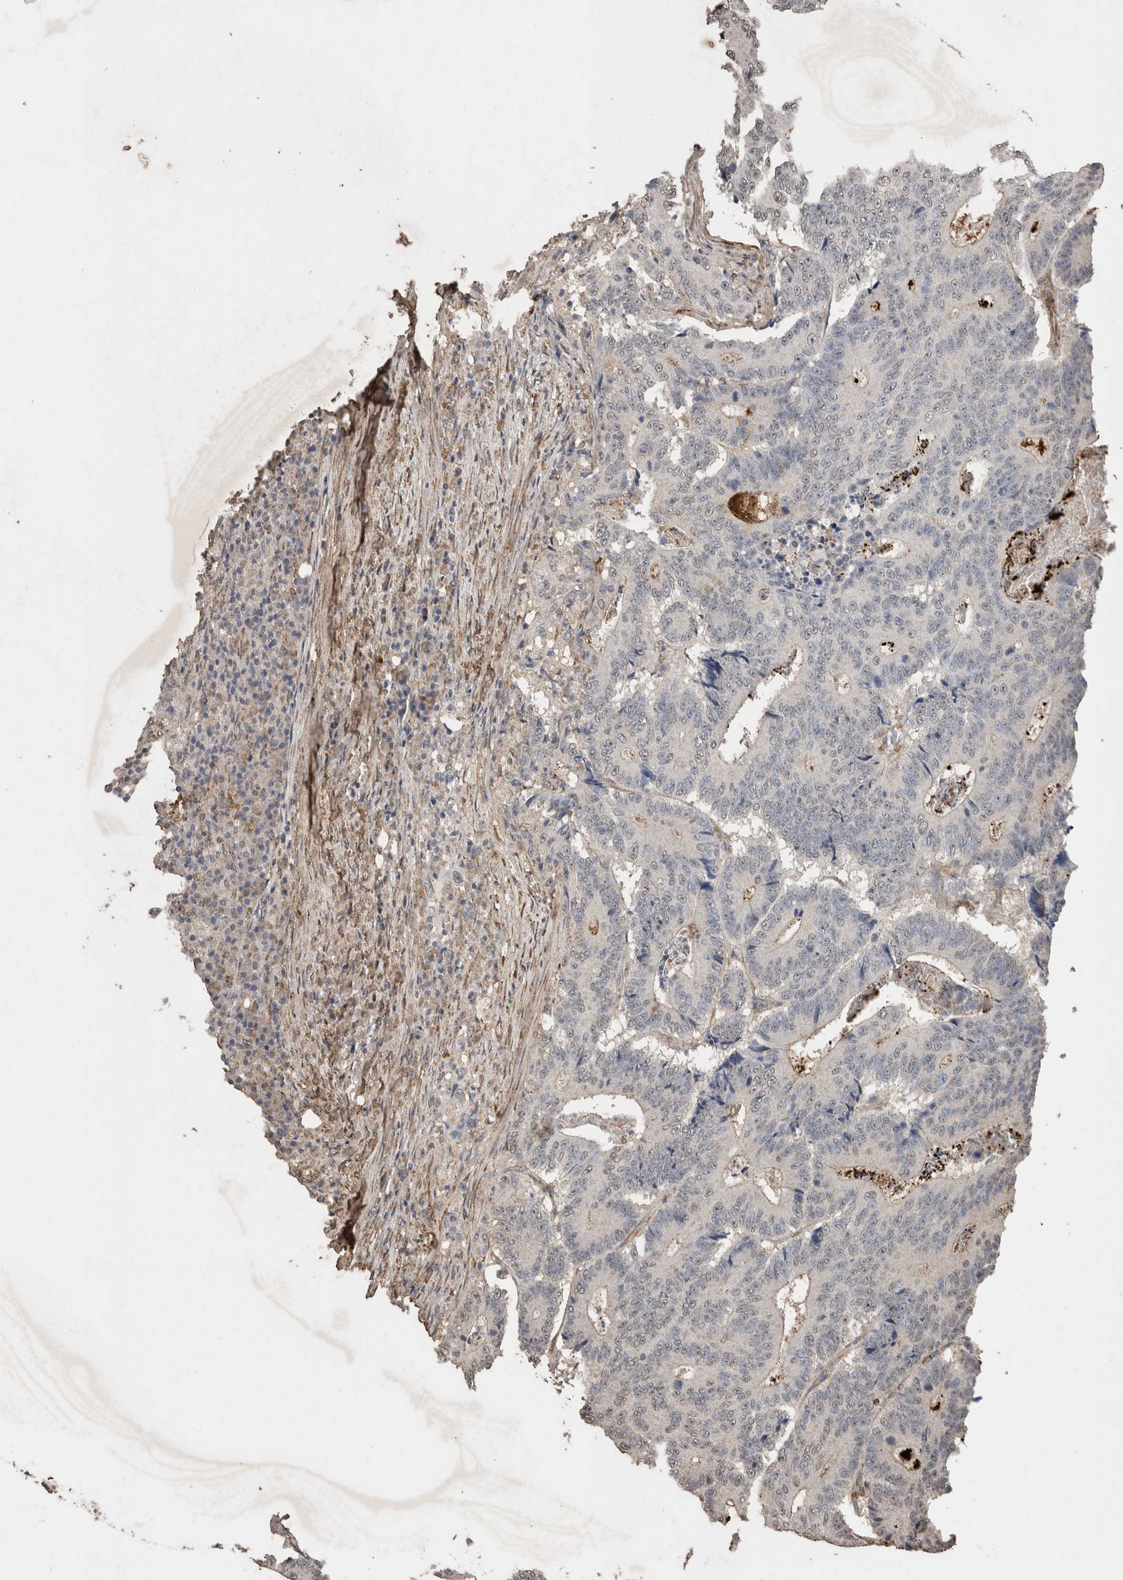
{"staining": {"intensity": "negative", "quantity": "none", "location": "none"}, "tissue": "colorectal cancer", "cell_type": "Tumor cells", "image_type": "cancer", "snomed": [{"axis": "morphology", "description": "Adenocarcinoma, NOS"}, {"axis": "topography", "description": "Colon"}], "caption": "This is an immunohistochemistry (IHC) photomicrograph of colorectal cancer (adenocarcinoma). There is no expression in tumor cells.", "gene": "C1QTNF5", "patient": {"sex": "male", "age": 83}}